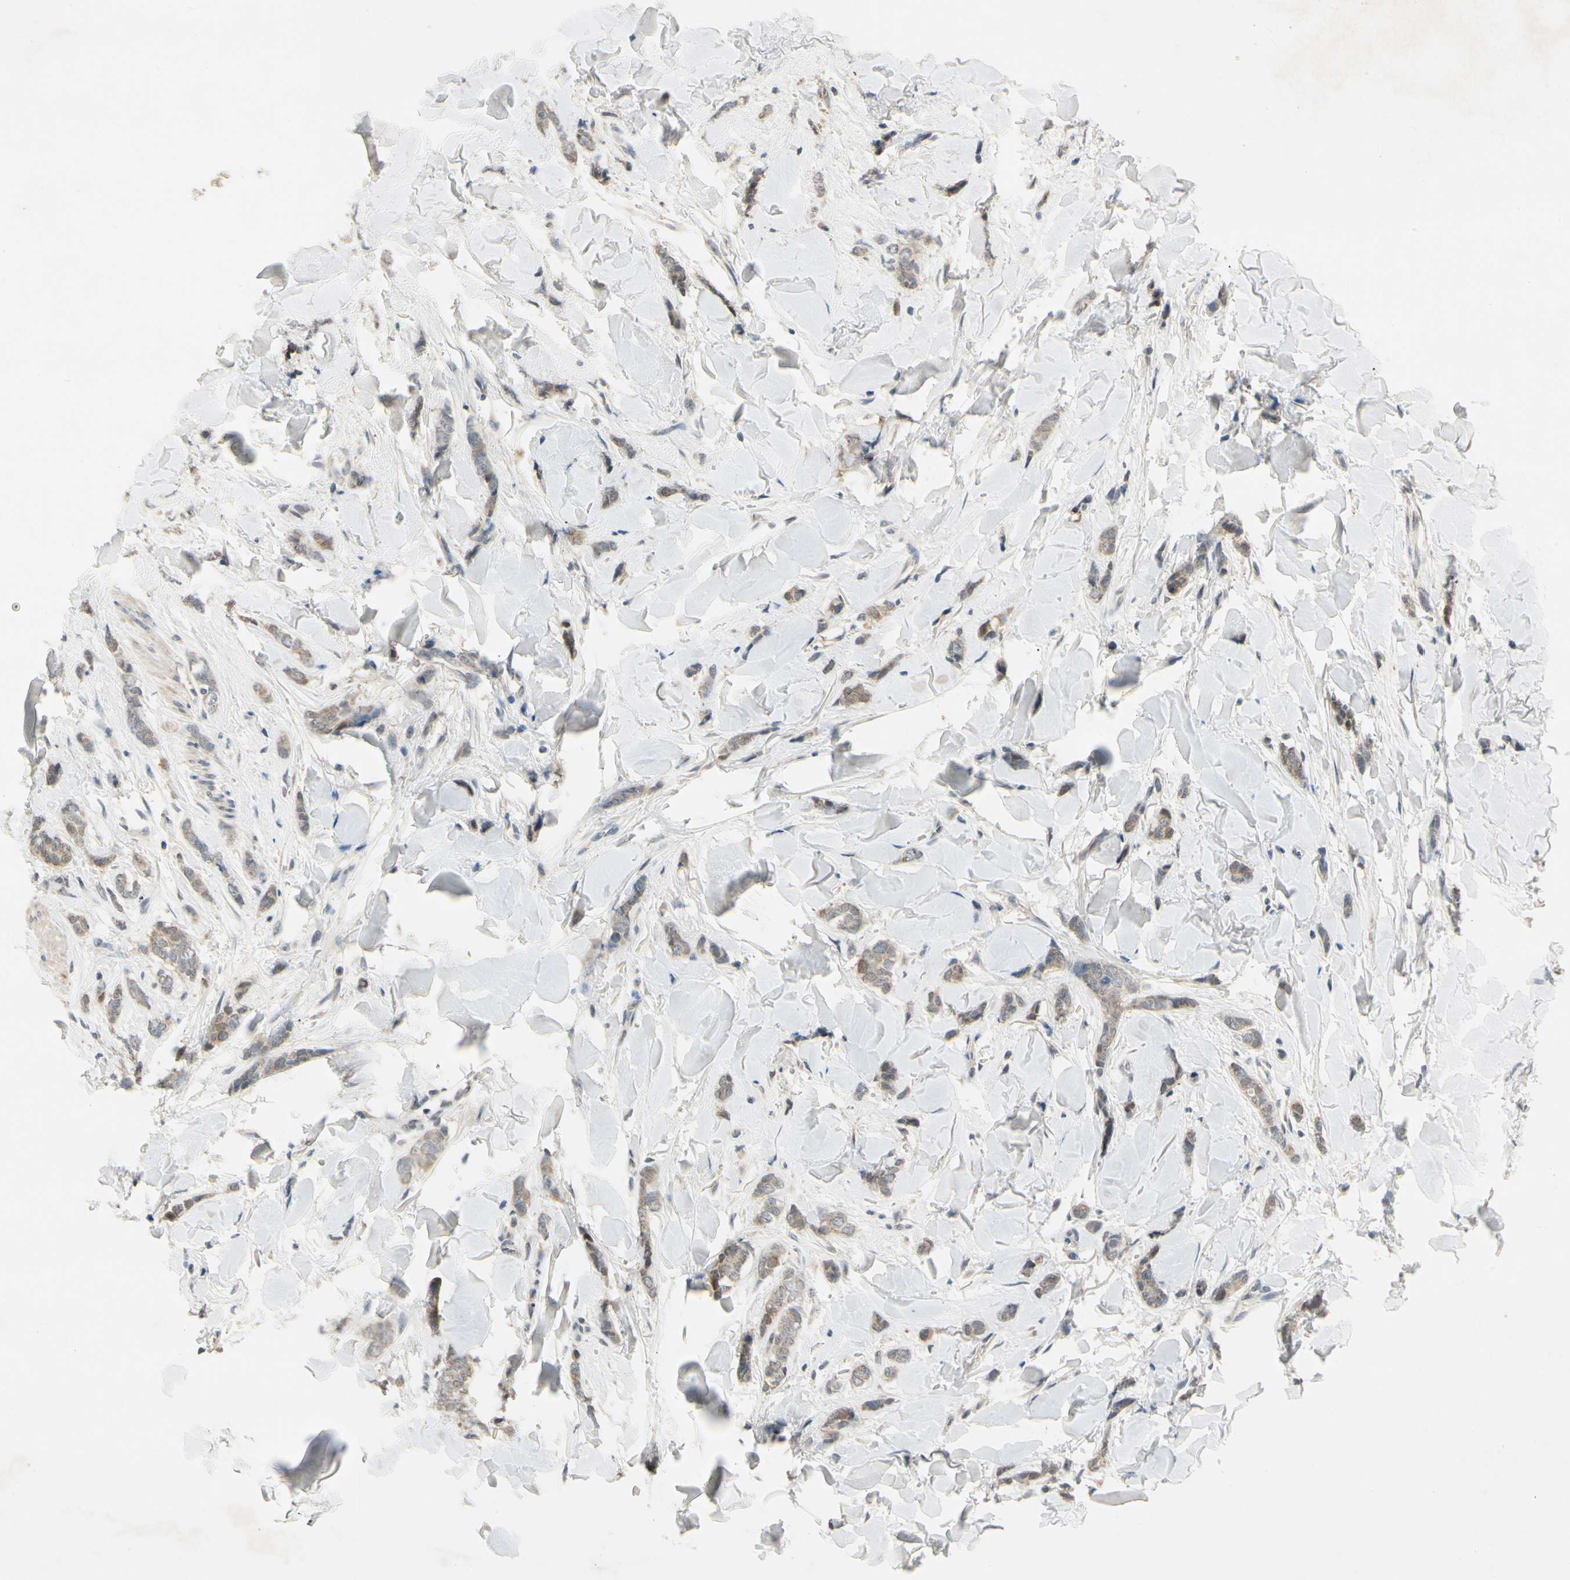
{"staining": {"intensity": "moderate", "quantity": "25%-75%", "location": "cytoplasmic/membranous"}, "tissue": "breast cancer", "cell_type": "Tumor cells", "image_type": "cancer", "snomed": [{"axis": "morphology", "description": "Lobular carcinoma"}, {"axis": "topography", "description": "Skin"}, {"axis": "topography", "description": "Breast"}], "caption": "Immunohistochemistry (IHC) staining of breast cancer (lobular carcinoma), which exhibits medium levels of moderate cytoplasmic/membranous positivity in approximately 25%-75% of tumor cells indicating moderate cytoplasmic/membranous protein staining. The staining was performed using DAB (3,3'-diaminobenzidine) (brown) for protein detection and nuclei were counterstained in hematoxylin (blue).", "gene": "RIOX2", "patient": {"sex": "female", "age": 46}}